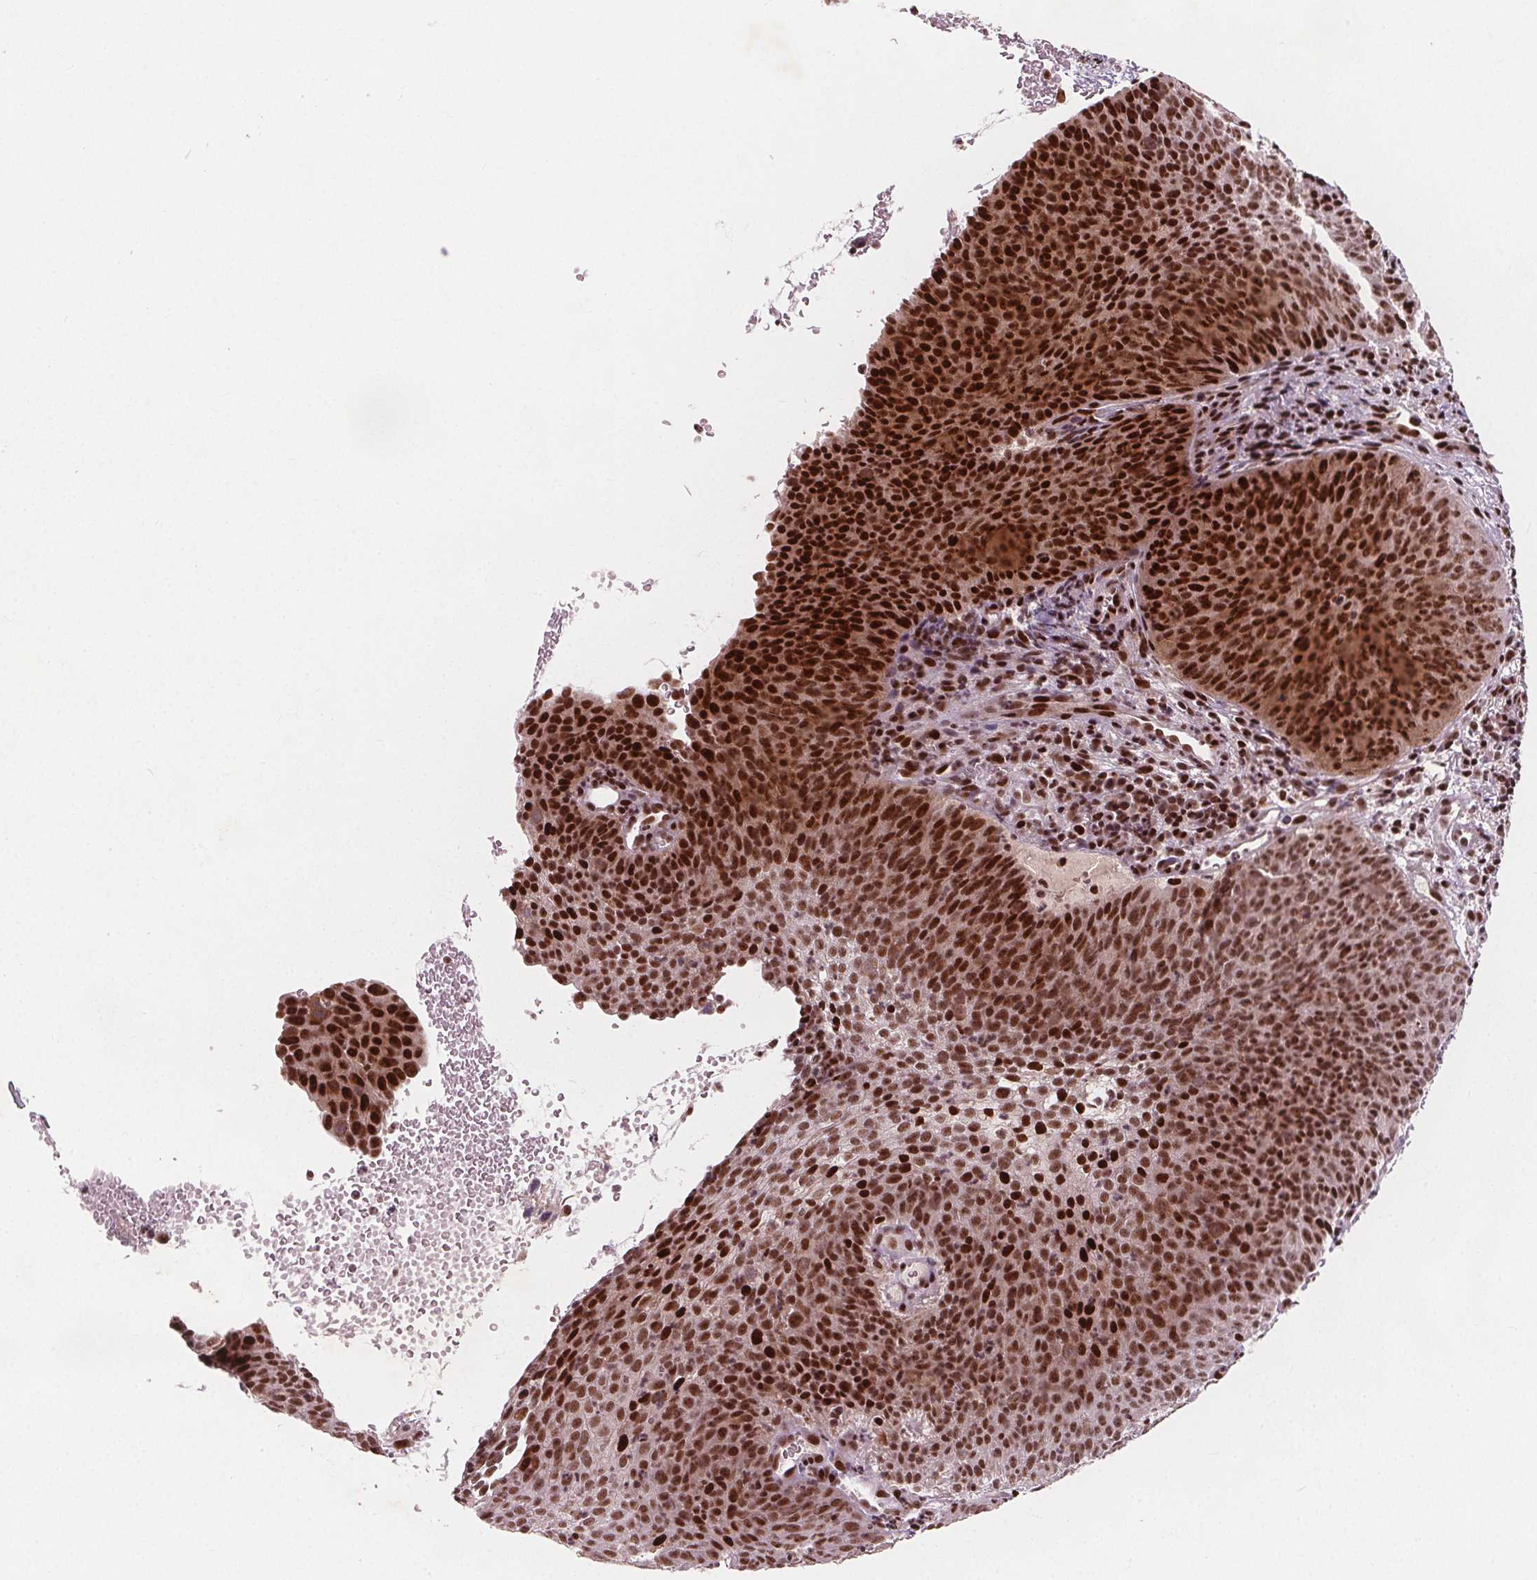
{"staining": {"intensity": "strong", "quantity": ">75%", "location": "nuclear"}, "tissue": "cervical cancer", "cell_type": "Tumor cells", "image_type": "cancer", "snomed": [{"axis": "morphology", "description": "Squamous cell carcinoma, NOS"}, {"axis": "topography", "description": "Cervix"}], "caption": "The histopathology image reveals a brown stain indicating the presence of a protein in the nuclear of tumor cells in cervical squamous cell carcinoma. Nuclei are stained in blue.", "gene": "SNRNP35", "patient": {"sex": "female", "age": 35}}